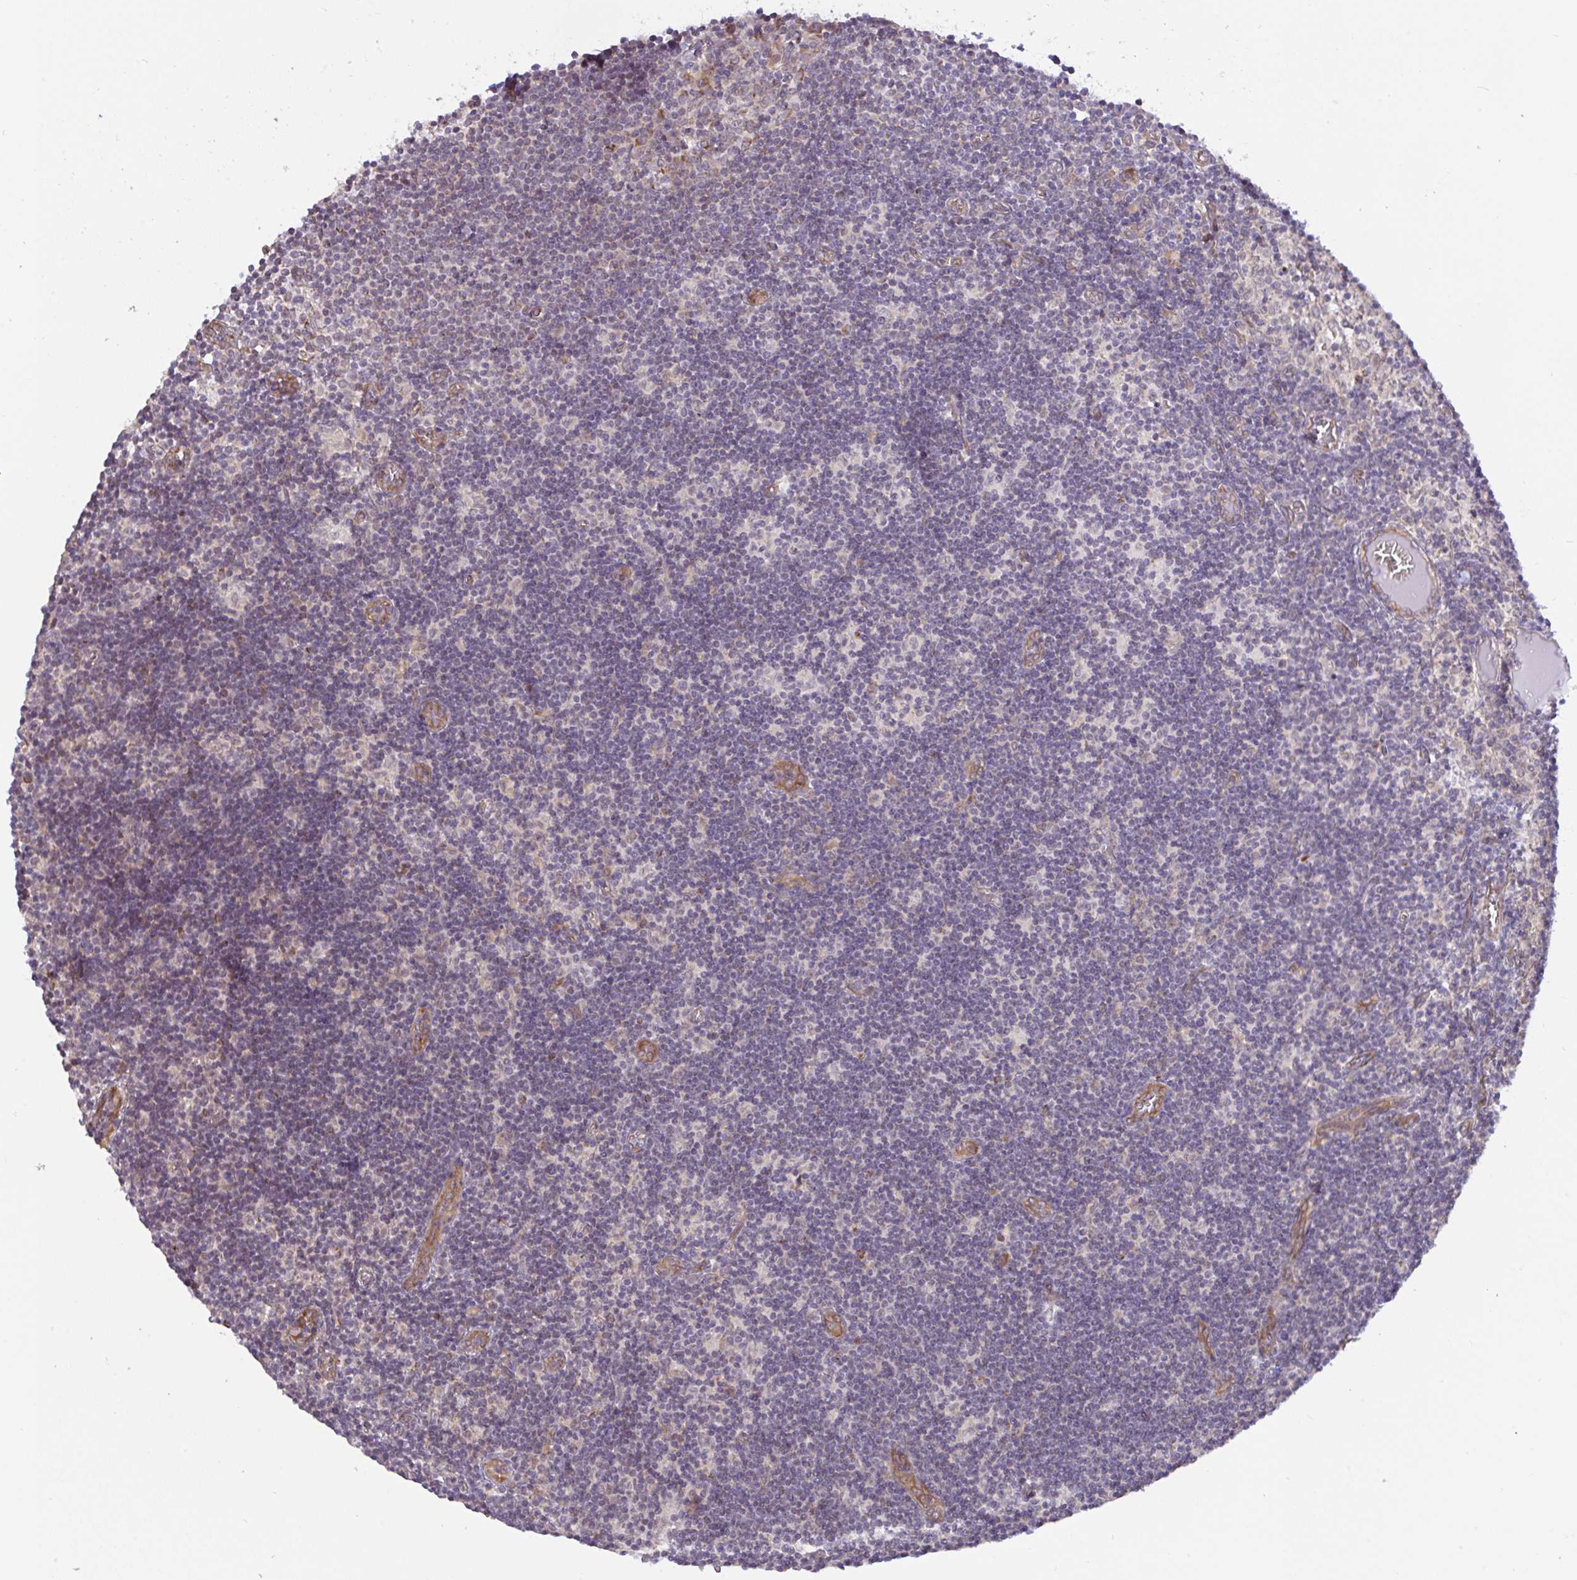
{"staining": {"intensity": "moderate", "quantity": "25%-75%", "location": "cytoplasmic/membranous"}, "tissue": "lymph node", "cell_type": "Germinal center cells", "image_type": "normal", "snomed": [{"axis": "morphology", "description": "Normal tissue, NOS"}, {"axis": "topography", "description": "Lymph node"}], "caption": "High-magnification brightfield microscopy of unremarkable lymph node stained with DAB (brown) and counterstained with hematoxylin (blue). germinal center cells exhibit moderate cytoplasmic/membranous staining is appreciated in about25%-75% of cells.", "gene": "DLEU7", "patient": {"sex": "female", "age": 31}}